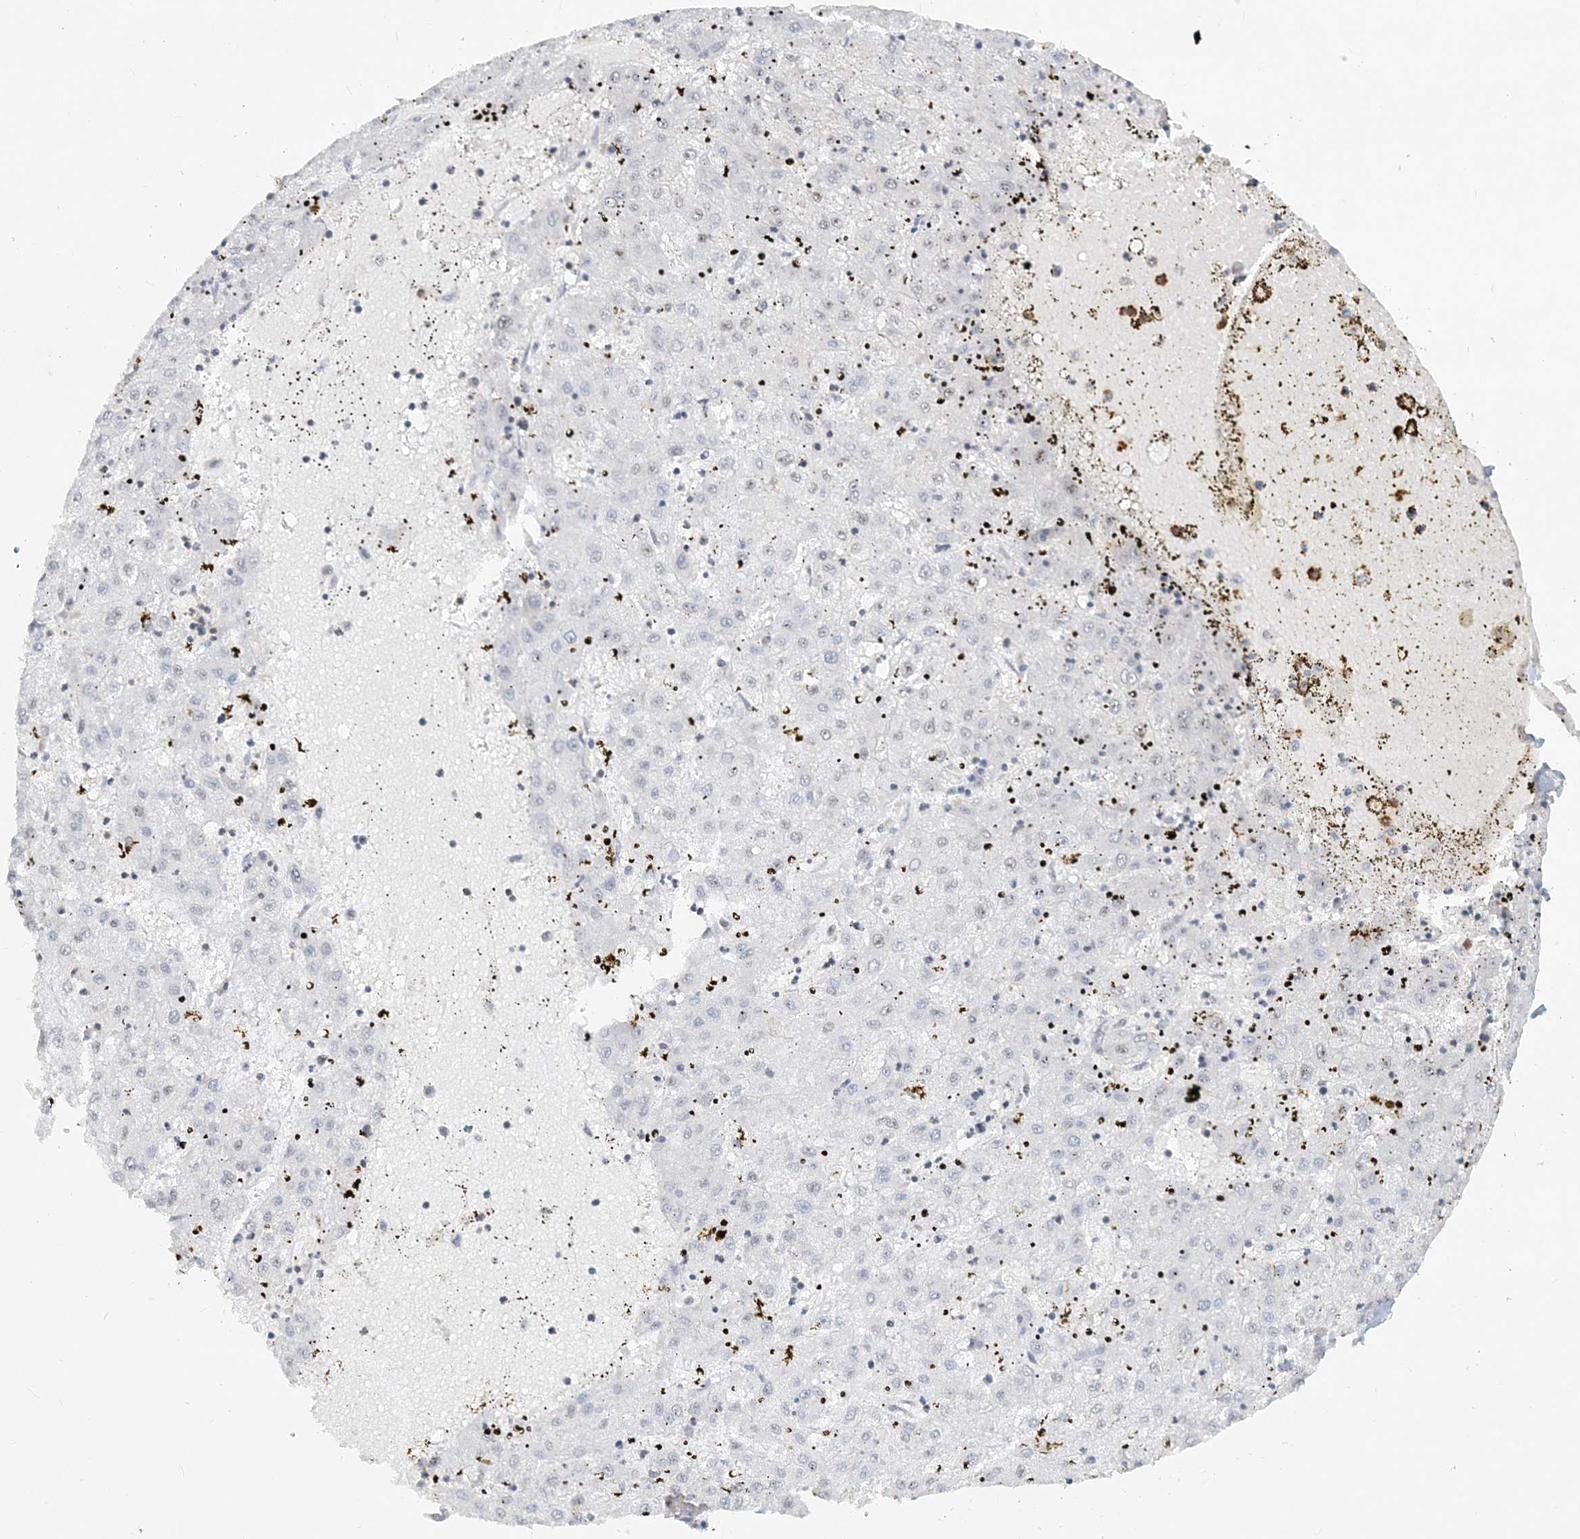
{"staining": {"intensity": "negative", "quantity": "none", "location": "none"}, "tissue": "liver cancer", "cell_type": "Tumor cells", "image_type": "cancer", "snomed": [{"axis": "morphology", "description": "Carcinoma, Hepatocellular, NOS"}, {"axis": "topography", "description": "Liver"}], "caption": "This micrograph is of liver cancer (hepatocellular carcinoma) stained with immunohistochemistry to label a protein in brown with the nuclei are counter-stained blue. There is no expression in tumor cells.", "gene": "PLRG1", "patient": {"sex": "male", "age": 72}}